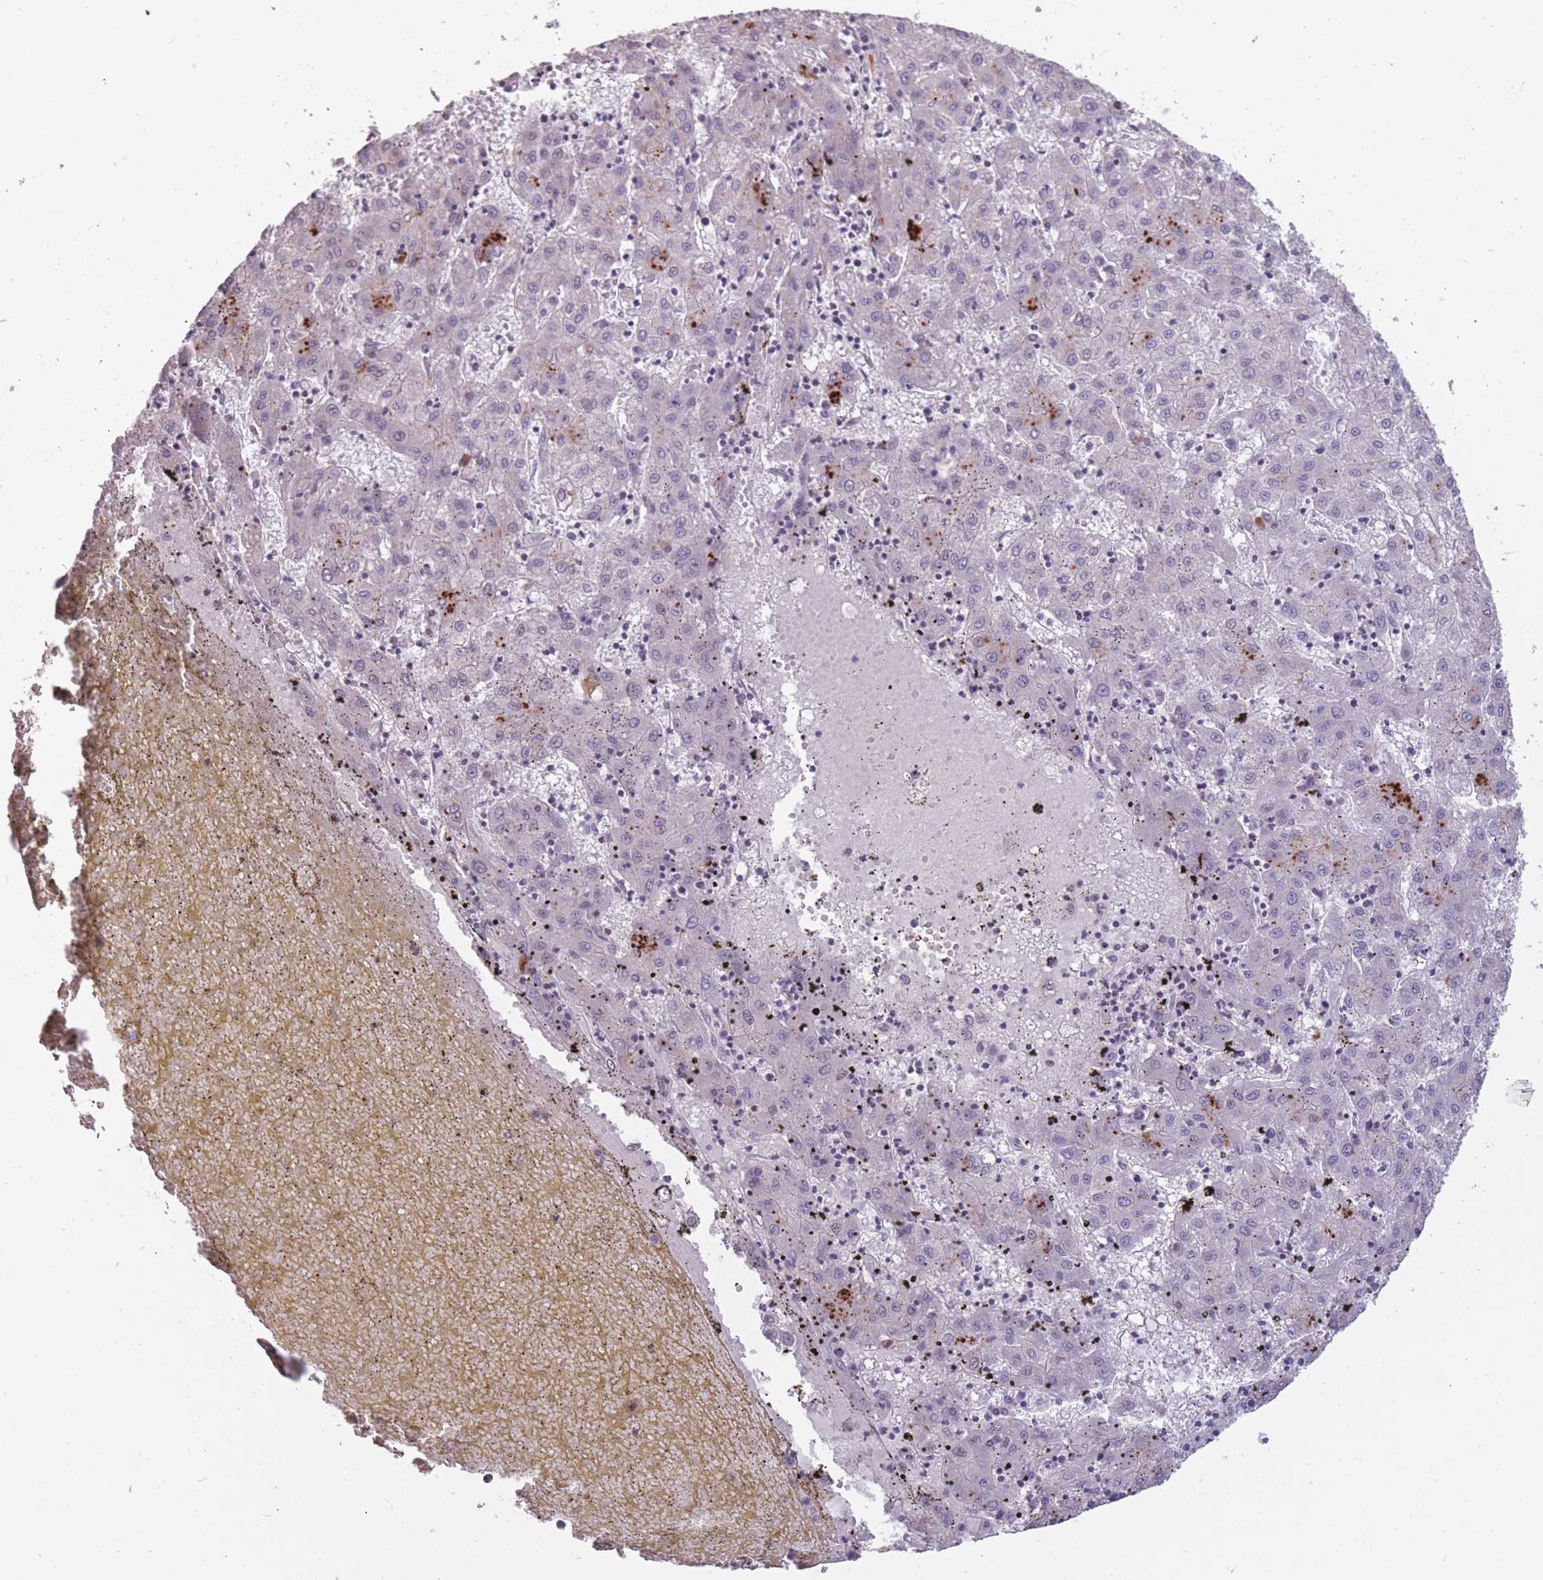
{"staining": {"intensity": "negative", "quantity": "none", "location": "none"}, "tissue": "liver cancer", "cell_type": "Tumor cells", "image_type": "cancer", "snomed": [{"axis": "morphology", "description": "Carcinoma, Hepatocellular, NOS"}, {"axis": "topography", "description": "Liver"}], "caption": "The IHC histopathology image has no significant staining in tumor cells of hepatocellular carcinoma (liver) tissue.", "gene": "HNRNPUL1", "patient": {"sex": "male", "age": 72}}